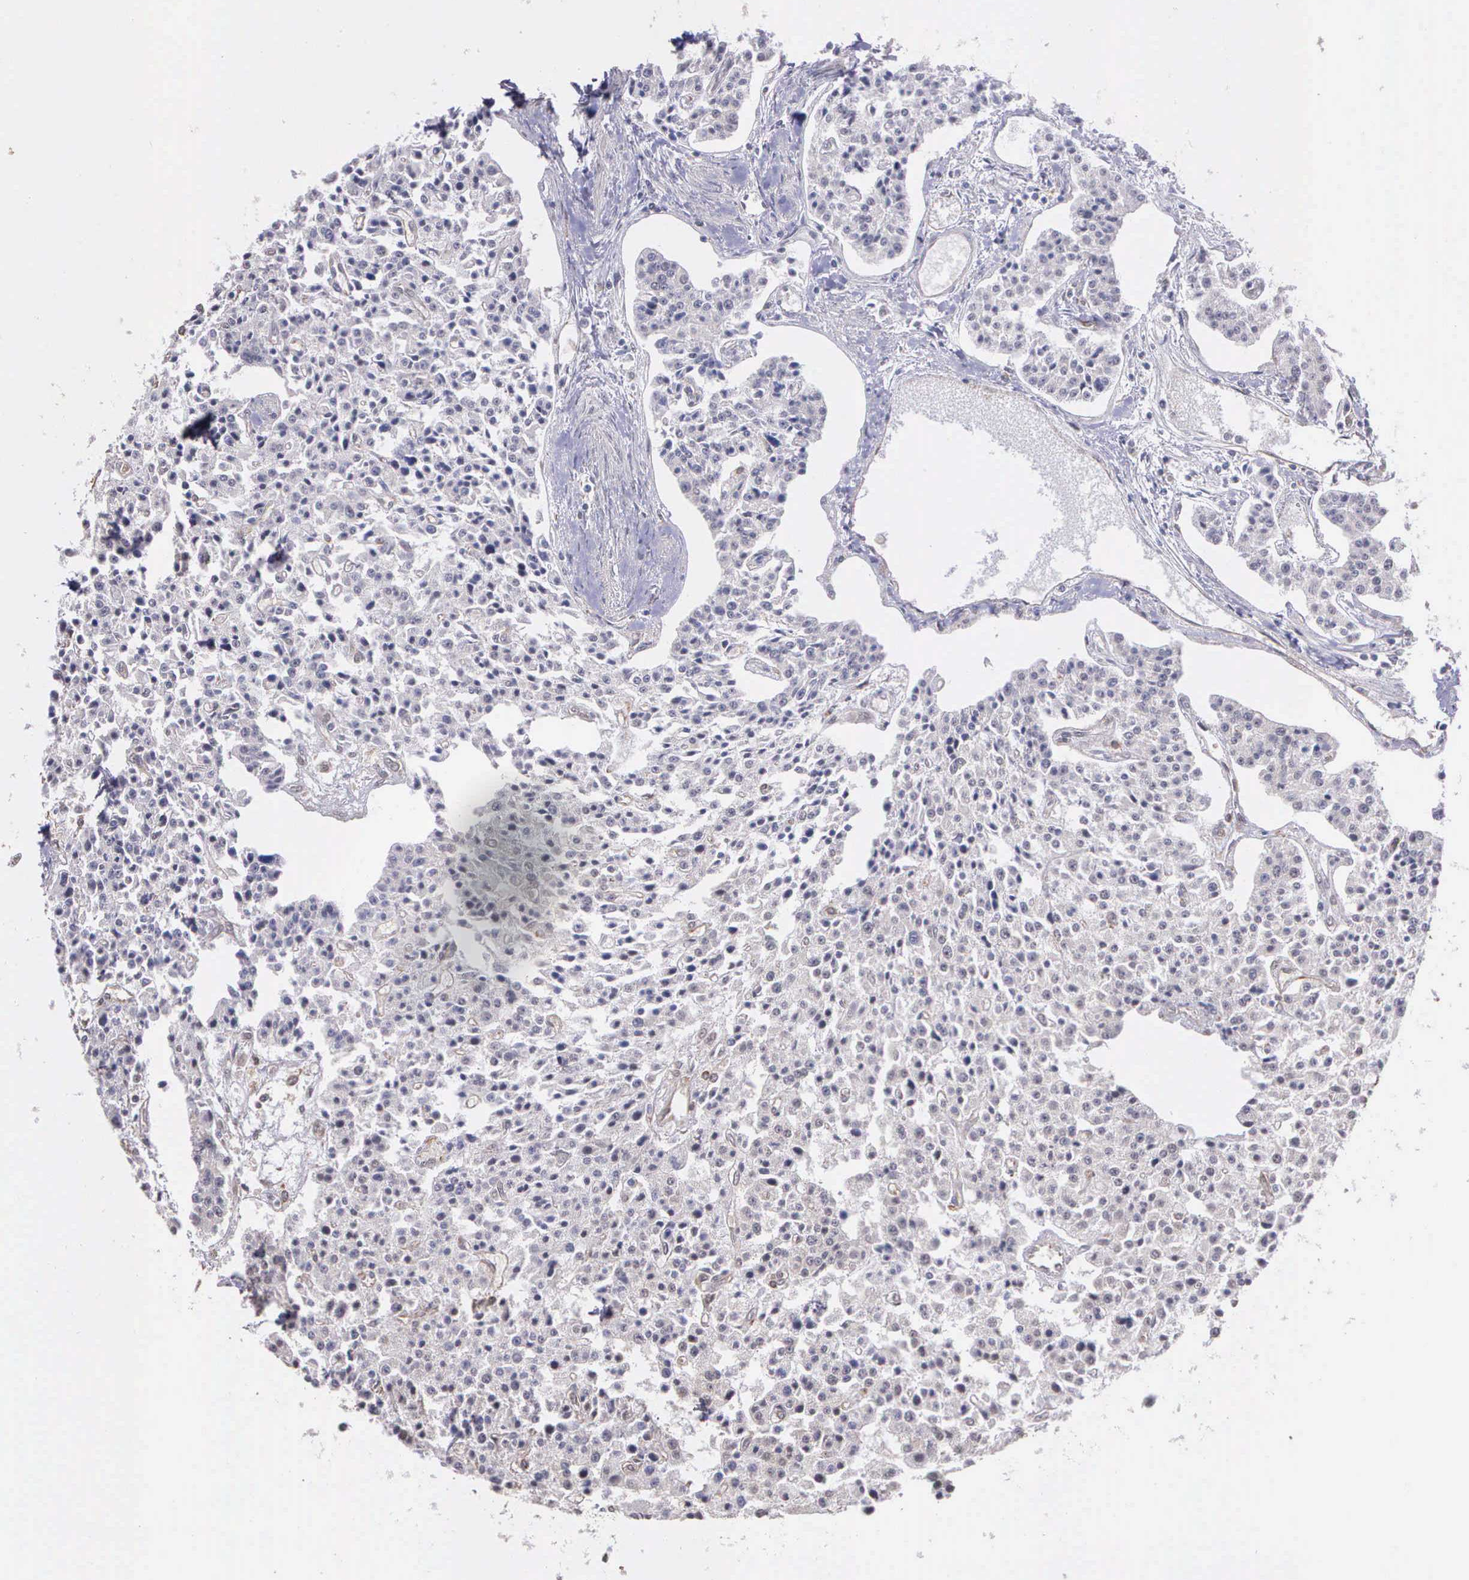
{"staining": {"intensity": "weak", "quantity": "<25%", "location": "cytoplasmic/membranous"}, "tissue": "carcinoid", "cell_type": "Tumor cells", "image_type": "cancer", "snomed": [{"axis": "morphology", "description": "Carcinoid, malignant, NOS"}, {"axis": "topography", "description": "Stomach"}], "caption": "A histopathology image of carcinoid (malignant) stained for a protein displays no brown staining in tumor cells. (Immunohistochemistry, brightfield microscopy, high magnification).", "gene": "PSMC1", "patient": {"sex": "female", "age": 76}}